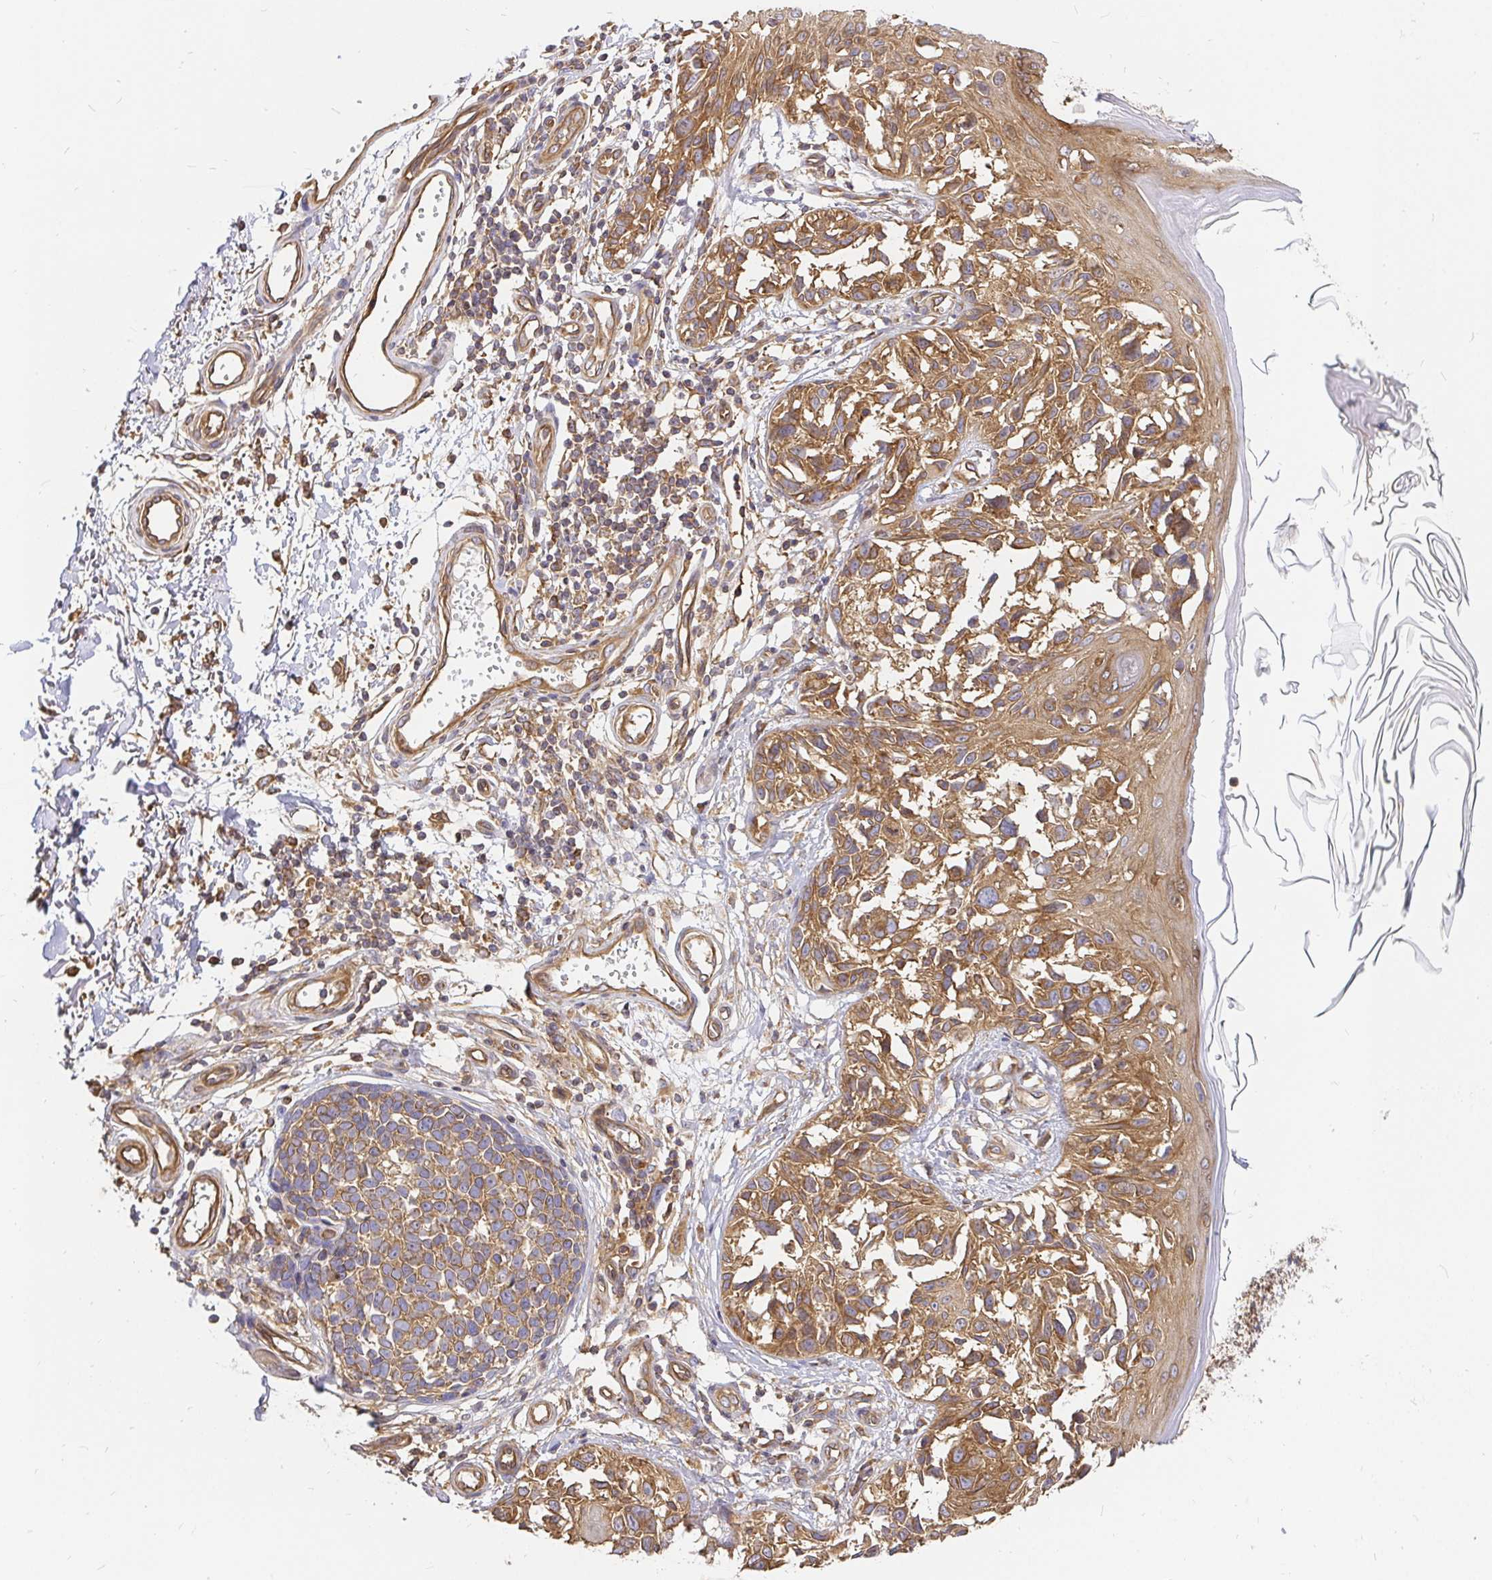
{"staining": {"intensity": "moderate", "quantity": ">75%", "location": "cytoplasmic/membranous"}, "tissue": "melanoma", "cell_type": "Tumor cells", "image_type": "cancer", "snomed": [{"axis": "morphology", "description": "Malignant melanoma, NOS"}, {"axis": "topography", "description": "Skin"}], "caption": "Tumor cells display medium levels of moderate cytoplasmic/membranous staining in about >75% of cells in melanoma.", "gene": "KIF5B", "patient": {"sex": "male", "age": 73}}